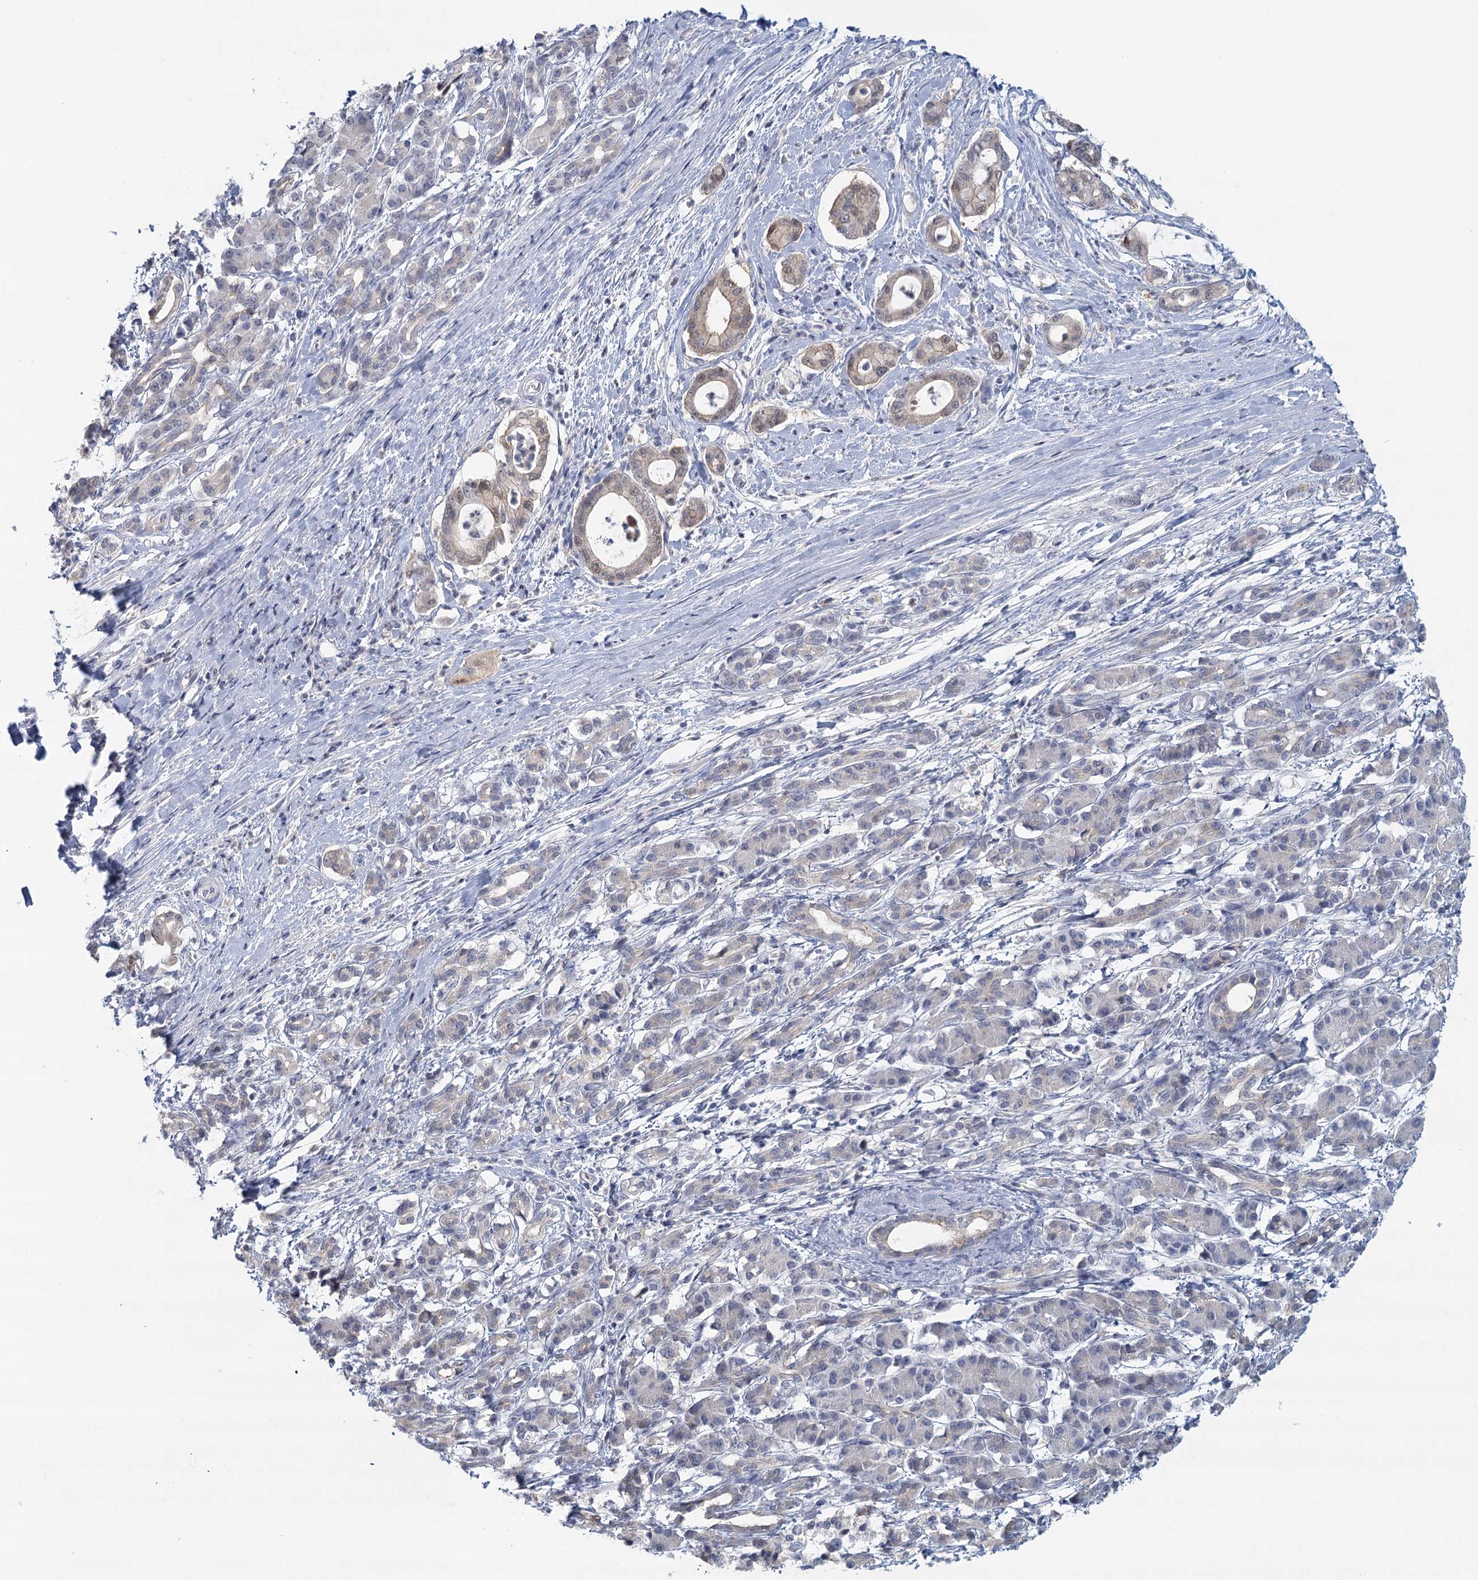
{"staining": {"intensity": "weak", "quantity": "<25%", "location": "cytoplasmic/membranous,nuclear"}, "tissue": "pancreatic cancer", "cell_type": "Tumor cells", "image_type": "cancer", "snomed": [{"axis": "morphology", "description": "Adenocarcinoma, NOS"}, {"axis": "topography", "description": "Pancreas"}], "caption": "Immunohistochemical staining of human adenocarcinoma (pancreatic) exhibits no significant positivity in tumor cells.", "gene": "MYO7B", "patient": {"sex": "female", "age": 55}}